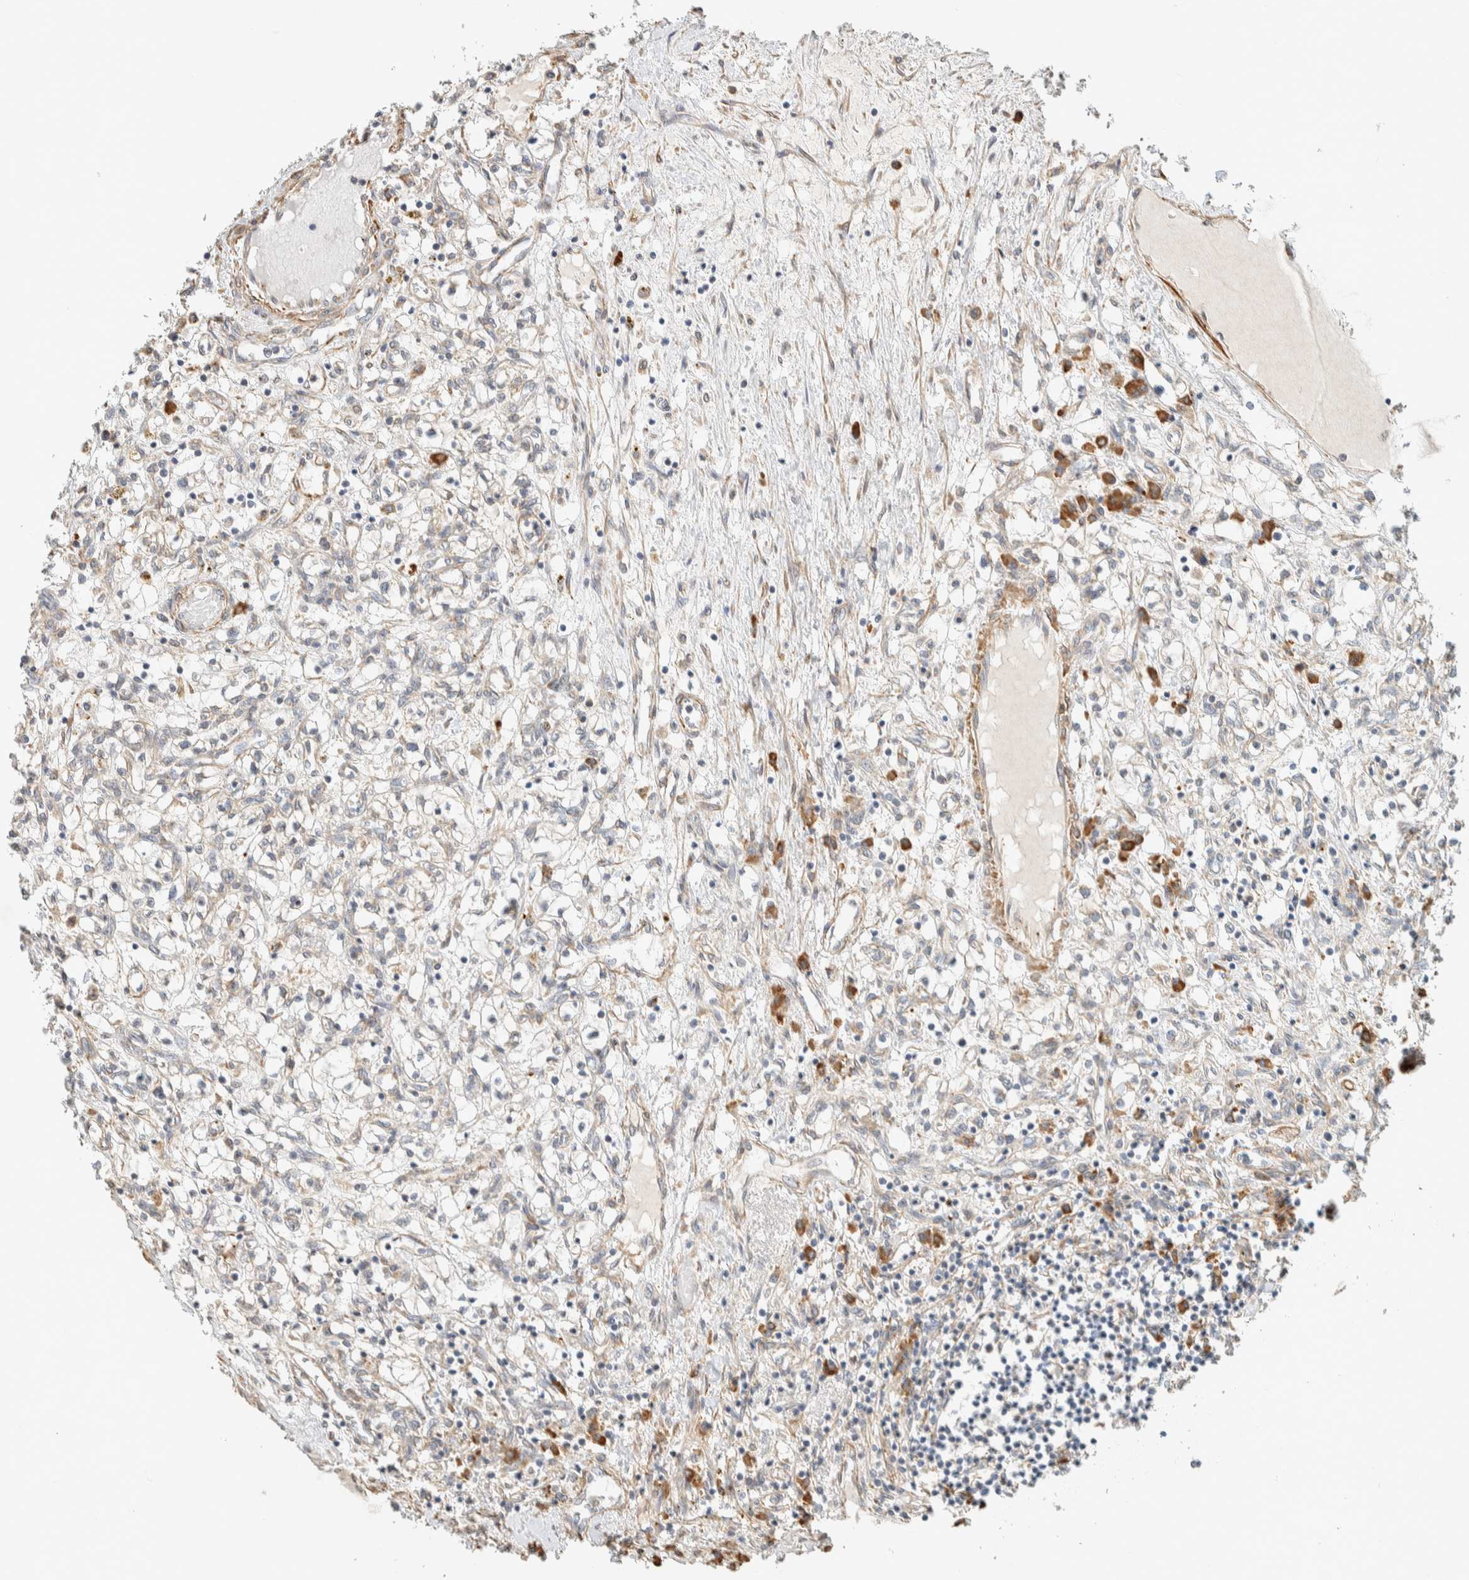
{"staining": {"intensity": "weak", "quantity": "<25%", "location": "cytoplasmic/membranous"}, "tissue": "renal cancer", "cell_type": "Tumor cells", "image_type": "cancer", "snomed": [{"axis": "morphology", "description": "Adenocarcinoma, NOS"}, {"axis": "topography", "description": "Kidney"}], "caption": "Protein analysis of renal cancer (adenocarcinoma) displays no significant staining in tumor cells.", "gene": "KLHL40", "patient": {"sex": "male", "age": 68}}